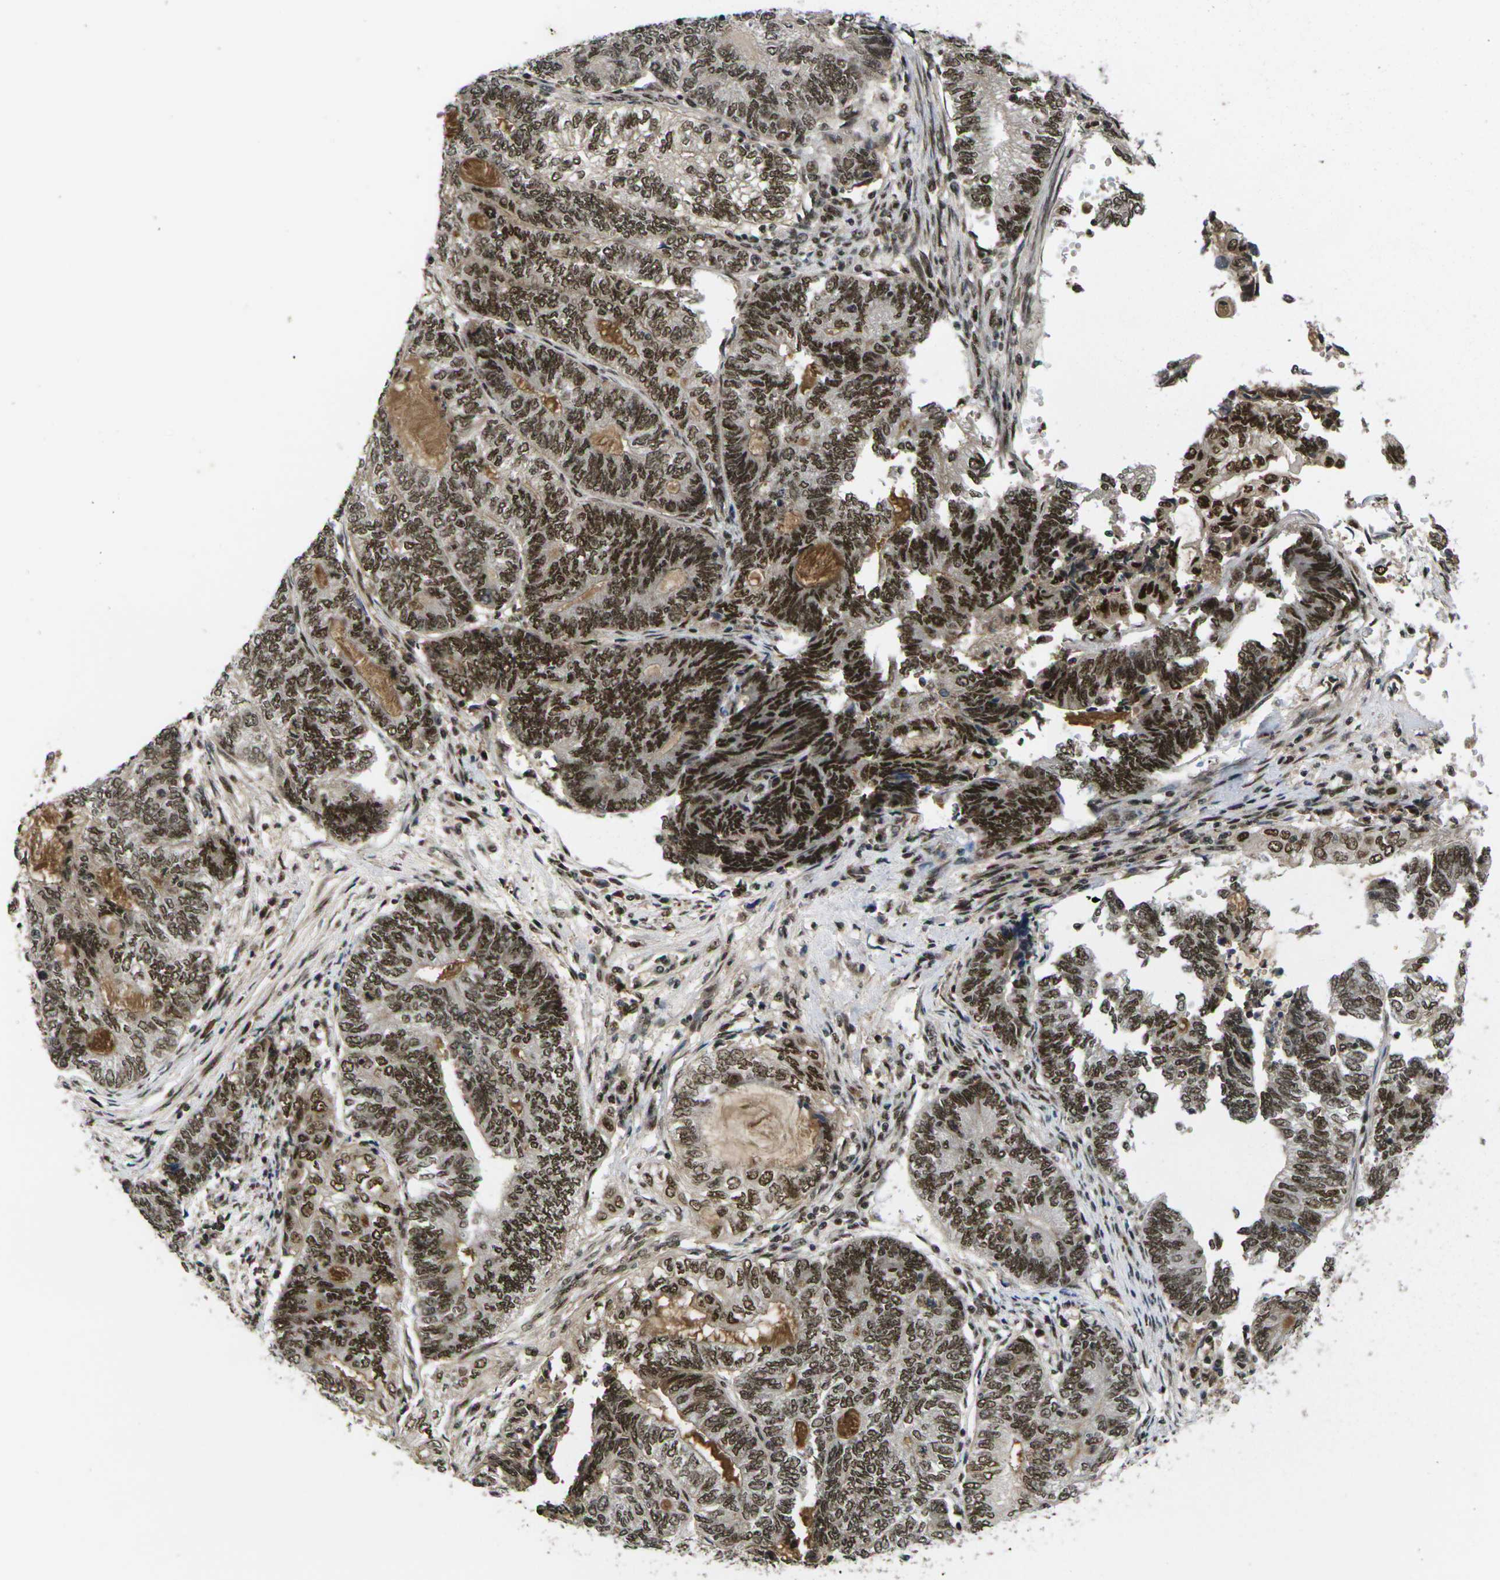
{"staining": {"intensity": "strong", "quantity": ">75%", "location": "nuclear"}, "tissue": "endometrial cancer", "cell_type": "Tumor cells", "image_type": "cancer", "snomed": [{"axis": "morphology", "description": "Adenocarcinoma, NOS"}, {"axis": "topography", "description": "Uterus"}, {"axis": "topography", "description": "Endometrium"}], "caption": "The image reveals a brown stain indicating the presence of a protein in the nuclear of tumor cells in adenocarcinoma (endometrial).", "gene": "GTF2E1", "patient": {"sex": "female", "age": 70}}